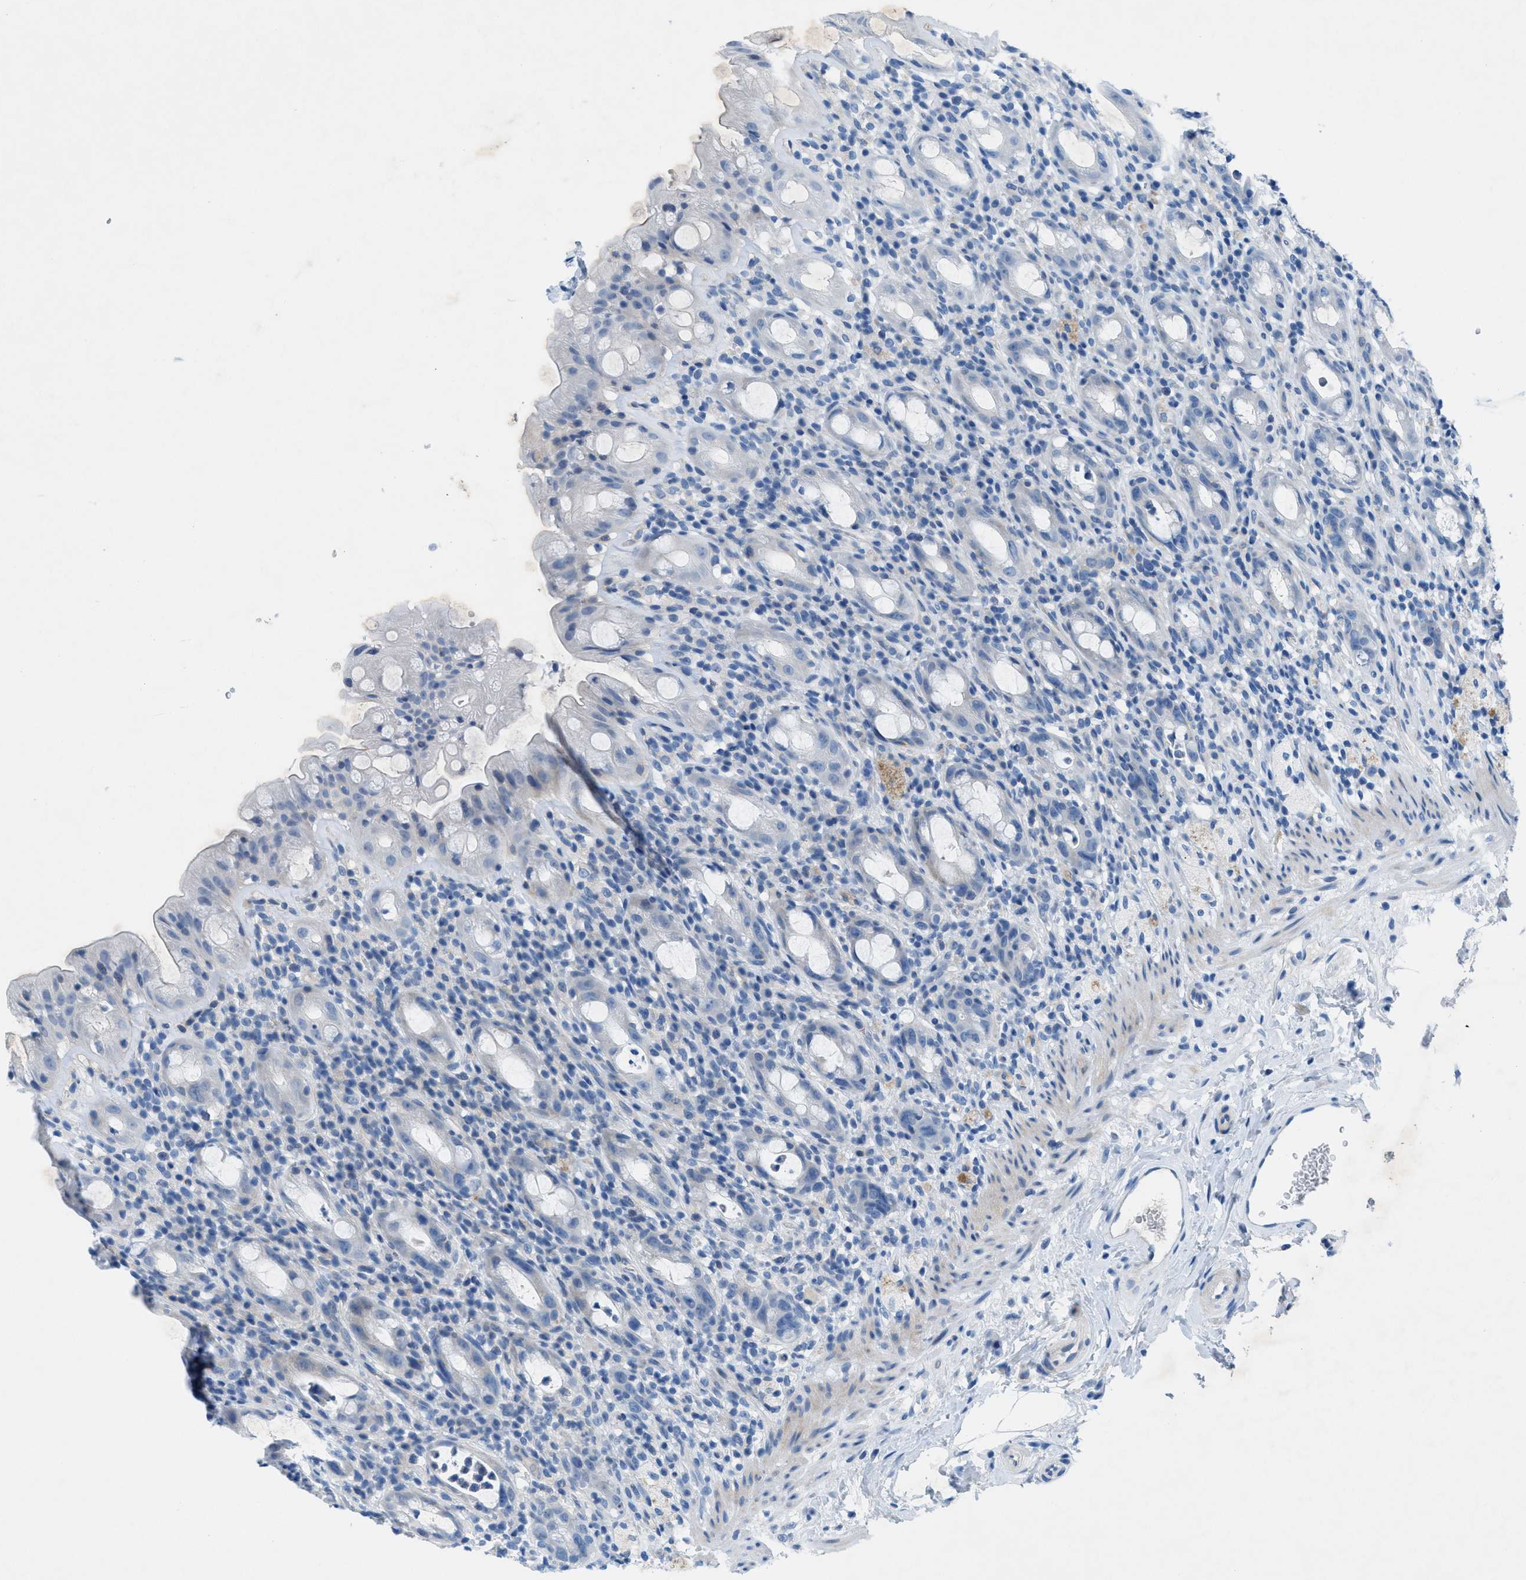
{"staining": {"intensity": "negative", "quantity": "none", "location": "none"}, "tissue": "rectum", "cell_type": "Glandular cells", "image_type": "normal", "snomed": [{"axis": "morphology", "description": "Normal tissue, NOS"}, {"axis": "topography", "description": "Rectum"}], "caption": "Glandular cells show no significant expression in unremarkable rectum.", "gene": "GALNT17", "patient": {"sex": "male", "age": 44}}